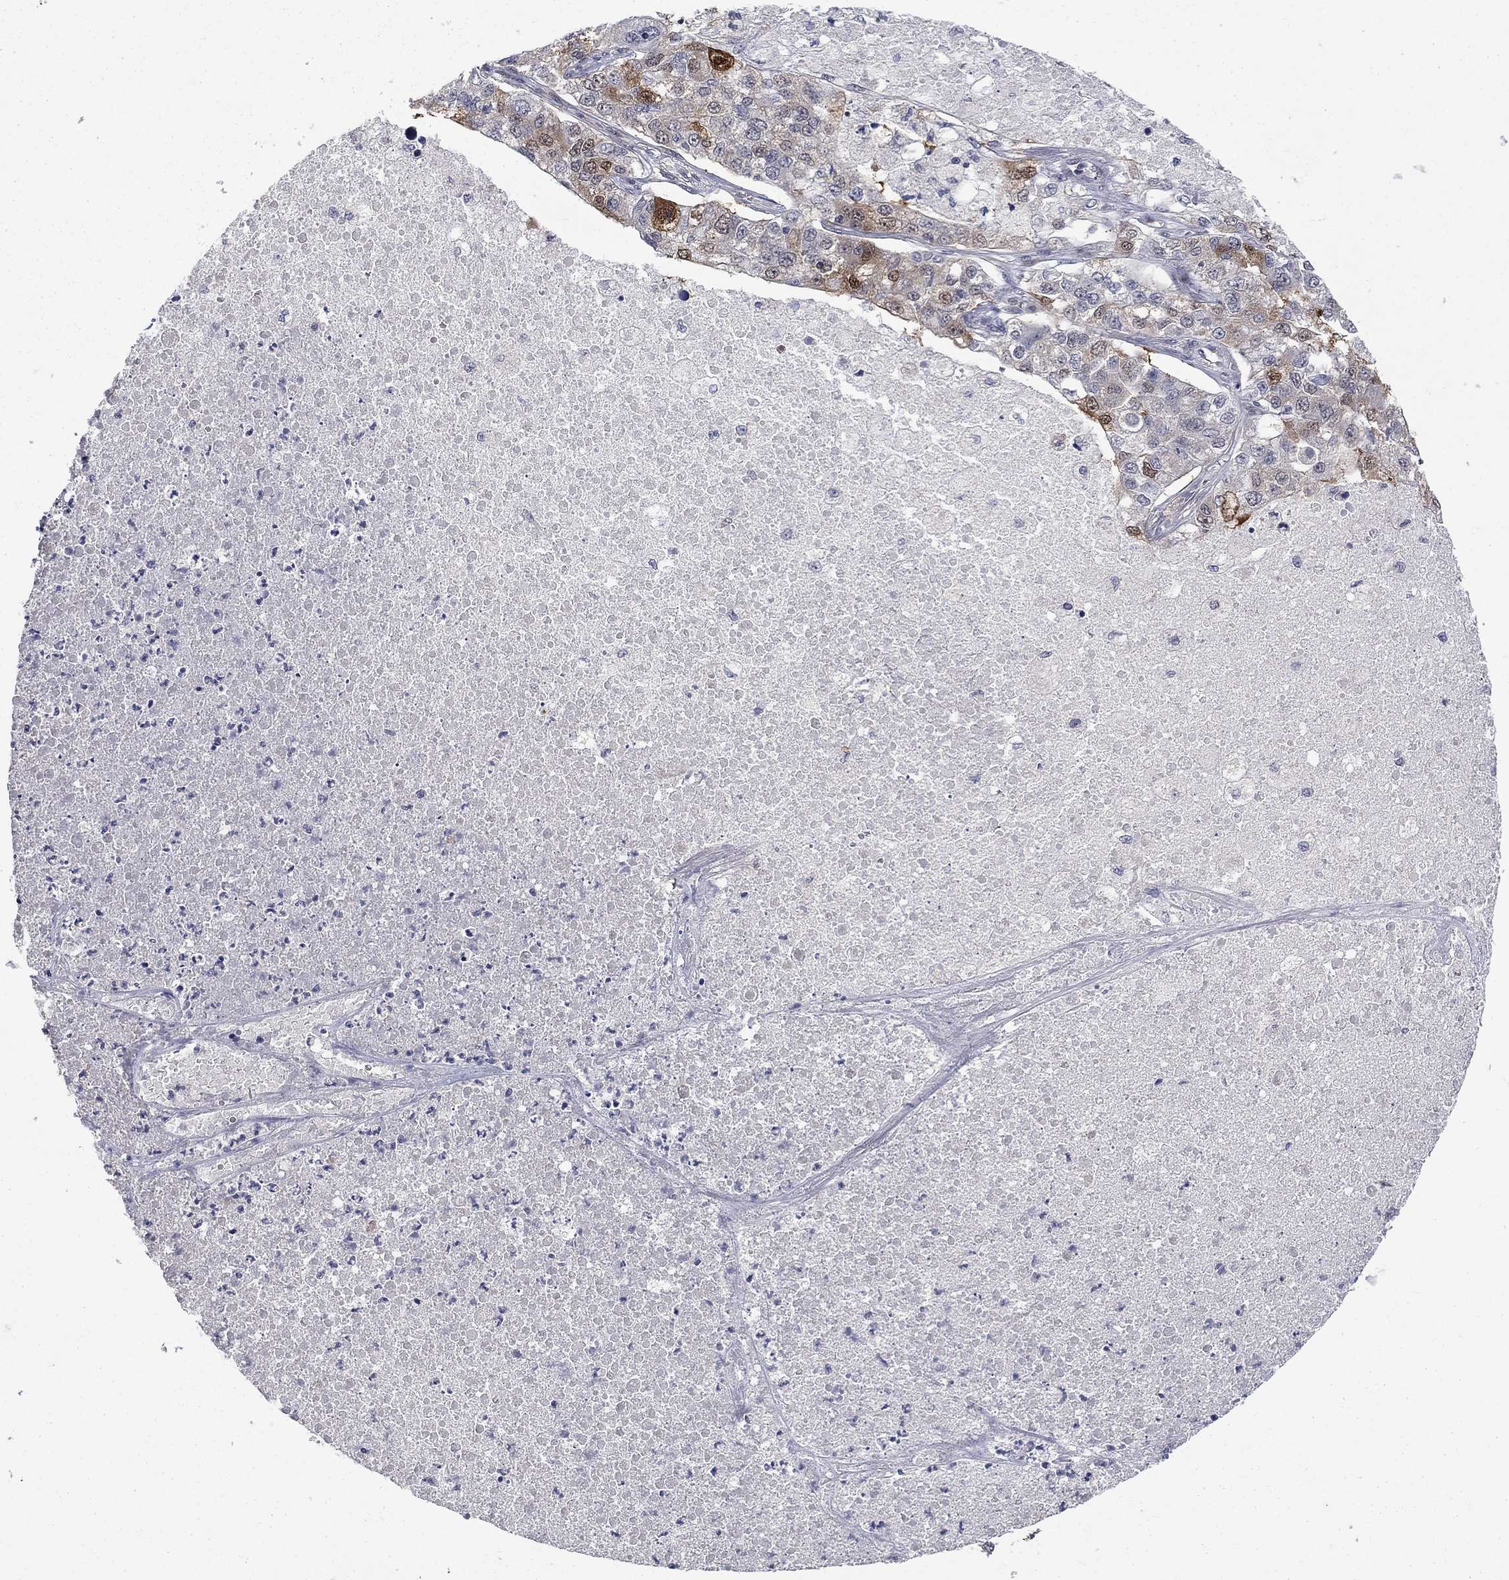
{"staining": {"intensity": "moderate", "quantity": "<25%", "location": "cytoplasmic/membranous"}, "tissue": "lung cancer", "cell_type": "Tumor cells", "image_type": "cancer", "snomed": [{"axis": "morphology", "description": "Adenocarcinoma, NOS"}, {"axis": "topography", "description": "Lung"}], "caption": "Immunohistochemical staining of human lung adenocarcinoma reveals low levels of moderate cytoplasmic/membranous expression in approximately <25% of tumor cells.", "gene": "CBR1", "patient": {"sex": "male", "age": 49}}